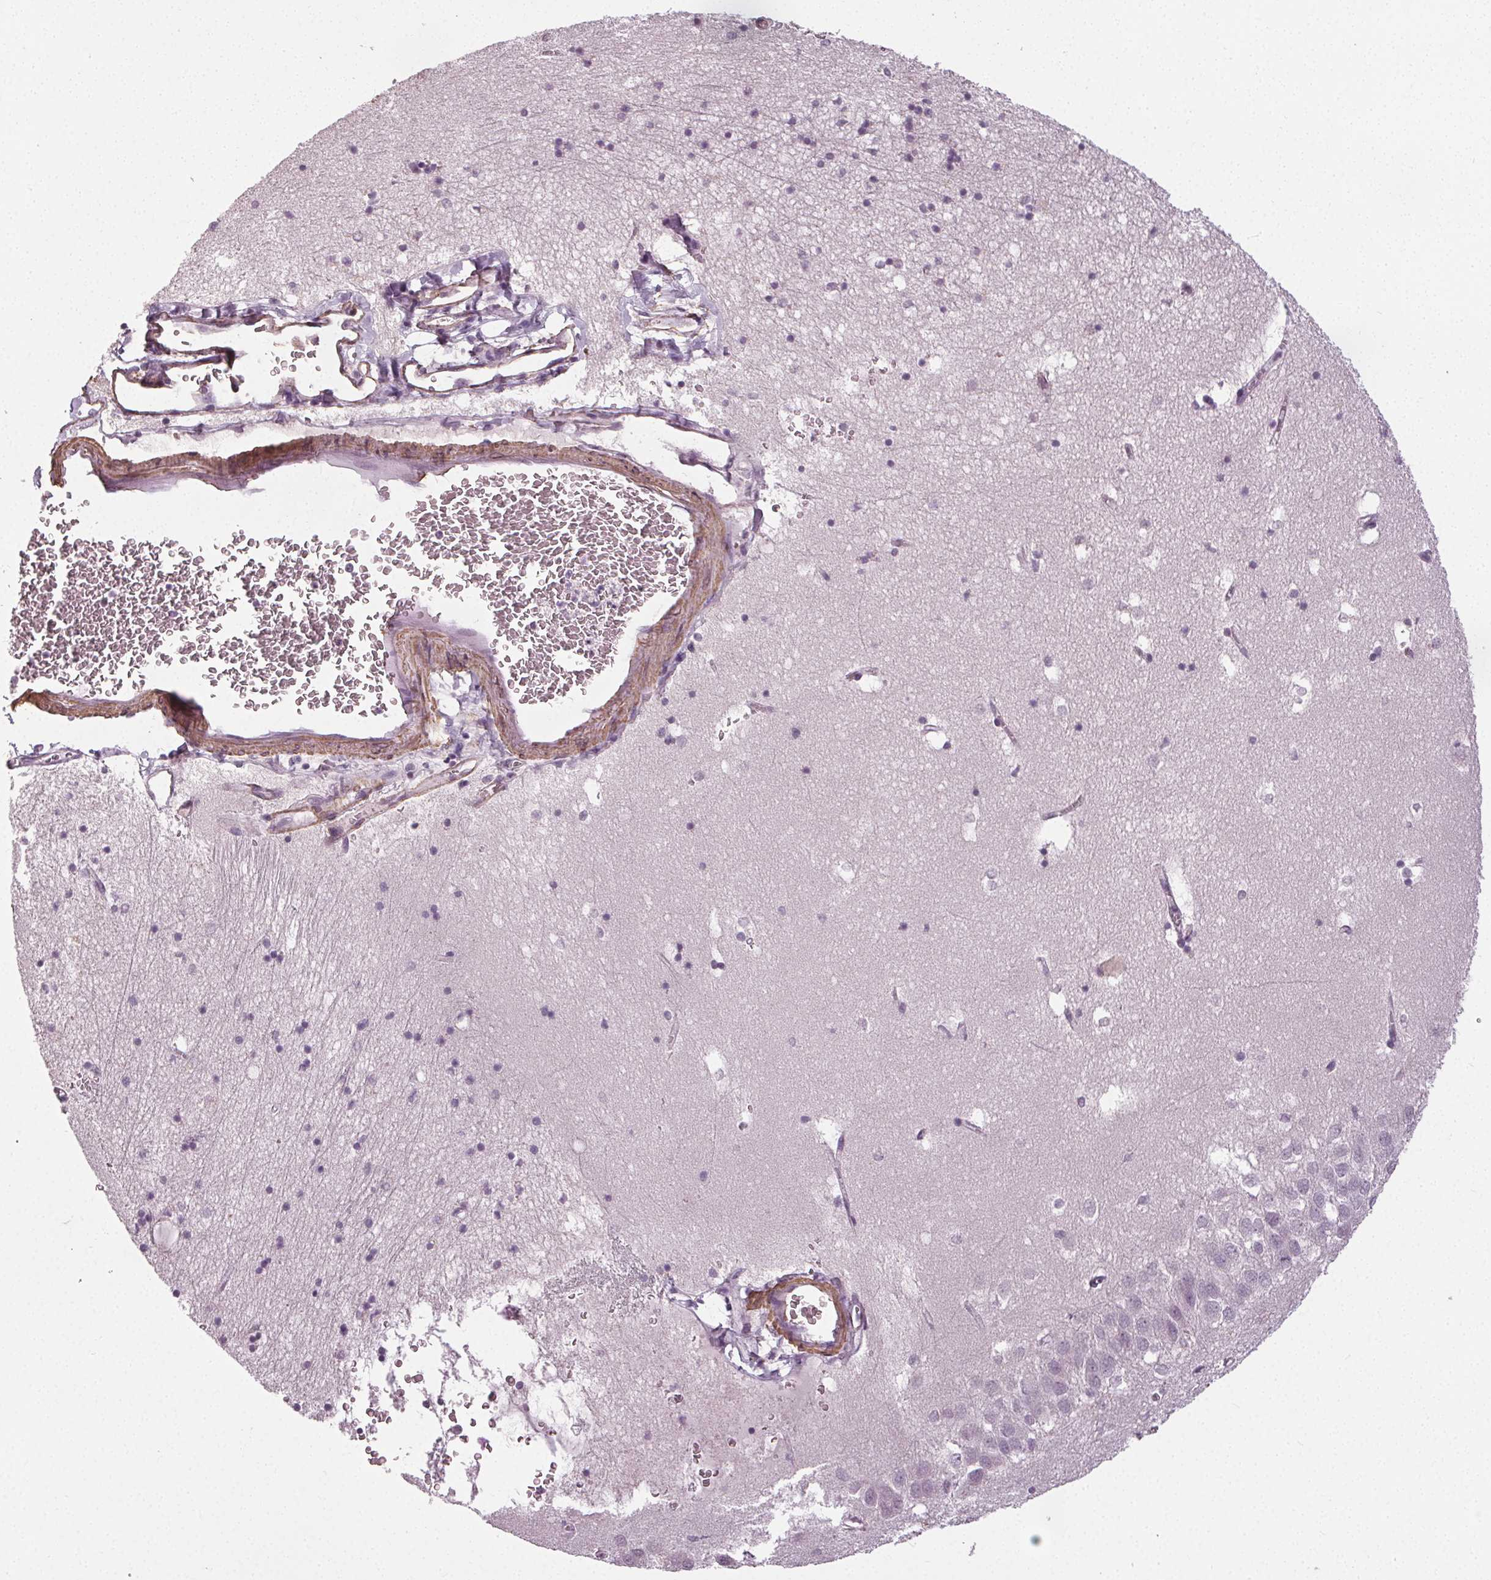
{"staining": {"intensity": "negative", "quantity": "none", "location": "none"}, "tissue": "hippocampus", "cell_type": "Glial cells", "image_type": "normal", "snomed": [{"axis": "morphology", "description": "Normal tissue, NOS"}, {"axis": "topography", "description": "Hippocampus"}], "caption": "The image shows no significant expression in glial cells of hippocampus. (Brightfield microscopy of DAB (3,3'-diaminobenzidine) IHC at high magnification).", "gene": "PKP1", "patient": {"sex": "male", "age": 58}}